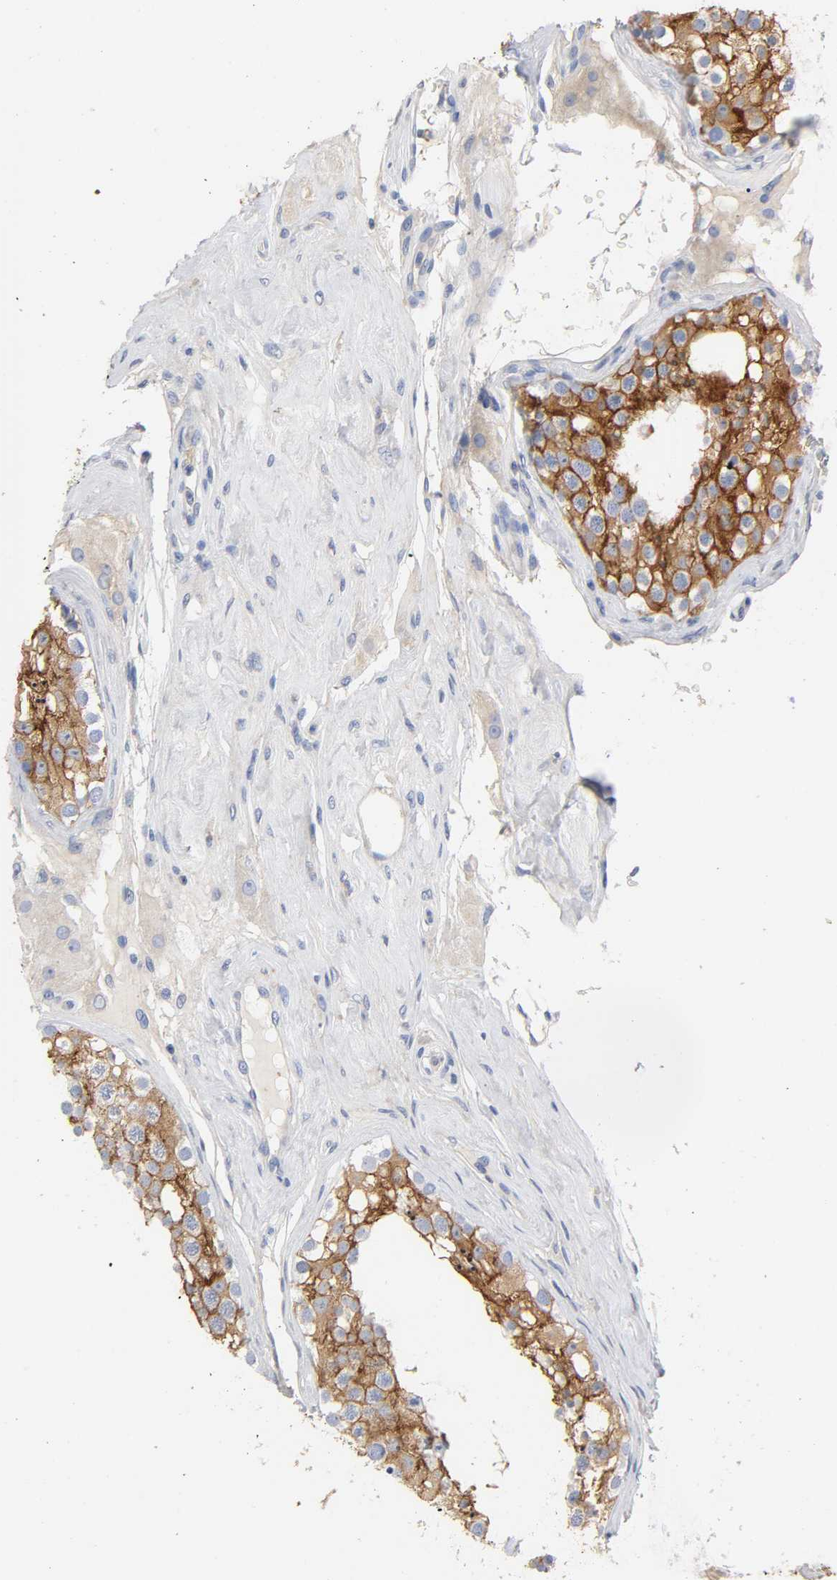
{"staining": {"intensity": "moderate", "quantity": ">75%", "location": "cytoplasmic/membranous"}, "tissue": "testis", "cell_type": "Cells in seminiferous ducts", "image_type": "normal", "snomed": [{"axis": "morphology", "description": "Normal tissue, NOS"}, {"axis": "topography", "description": "Testis"}], "caption": "DAB (3,3'-diaminobenzidine) immunohistochemical staining of unremarkable human testis reveals moderate cytoplasmic/membranous protein staining in about >75% of cells in seminiferous ducts.", "gene": "SRC", "patient": {"sex": "male", "age": 68}}